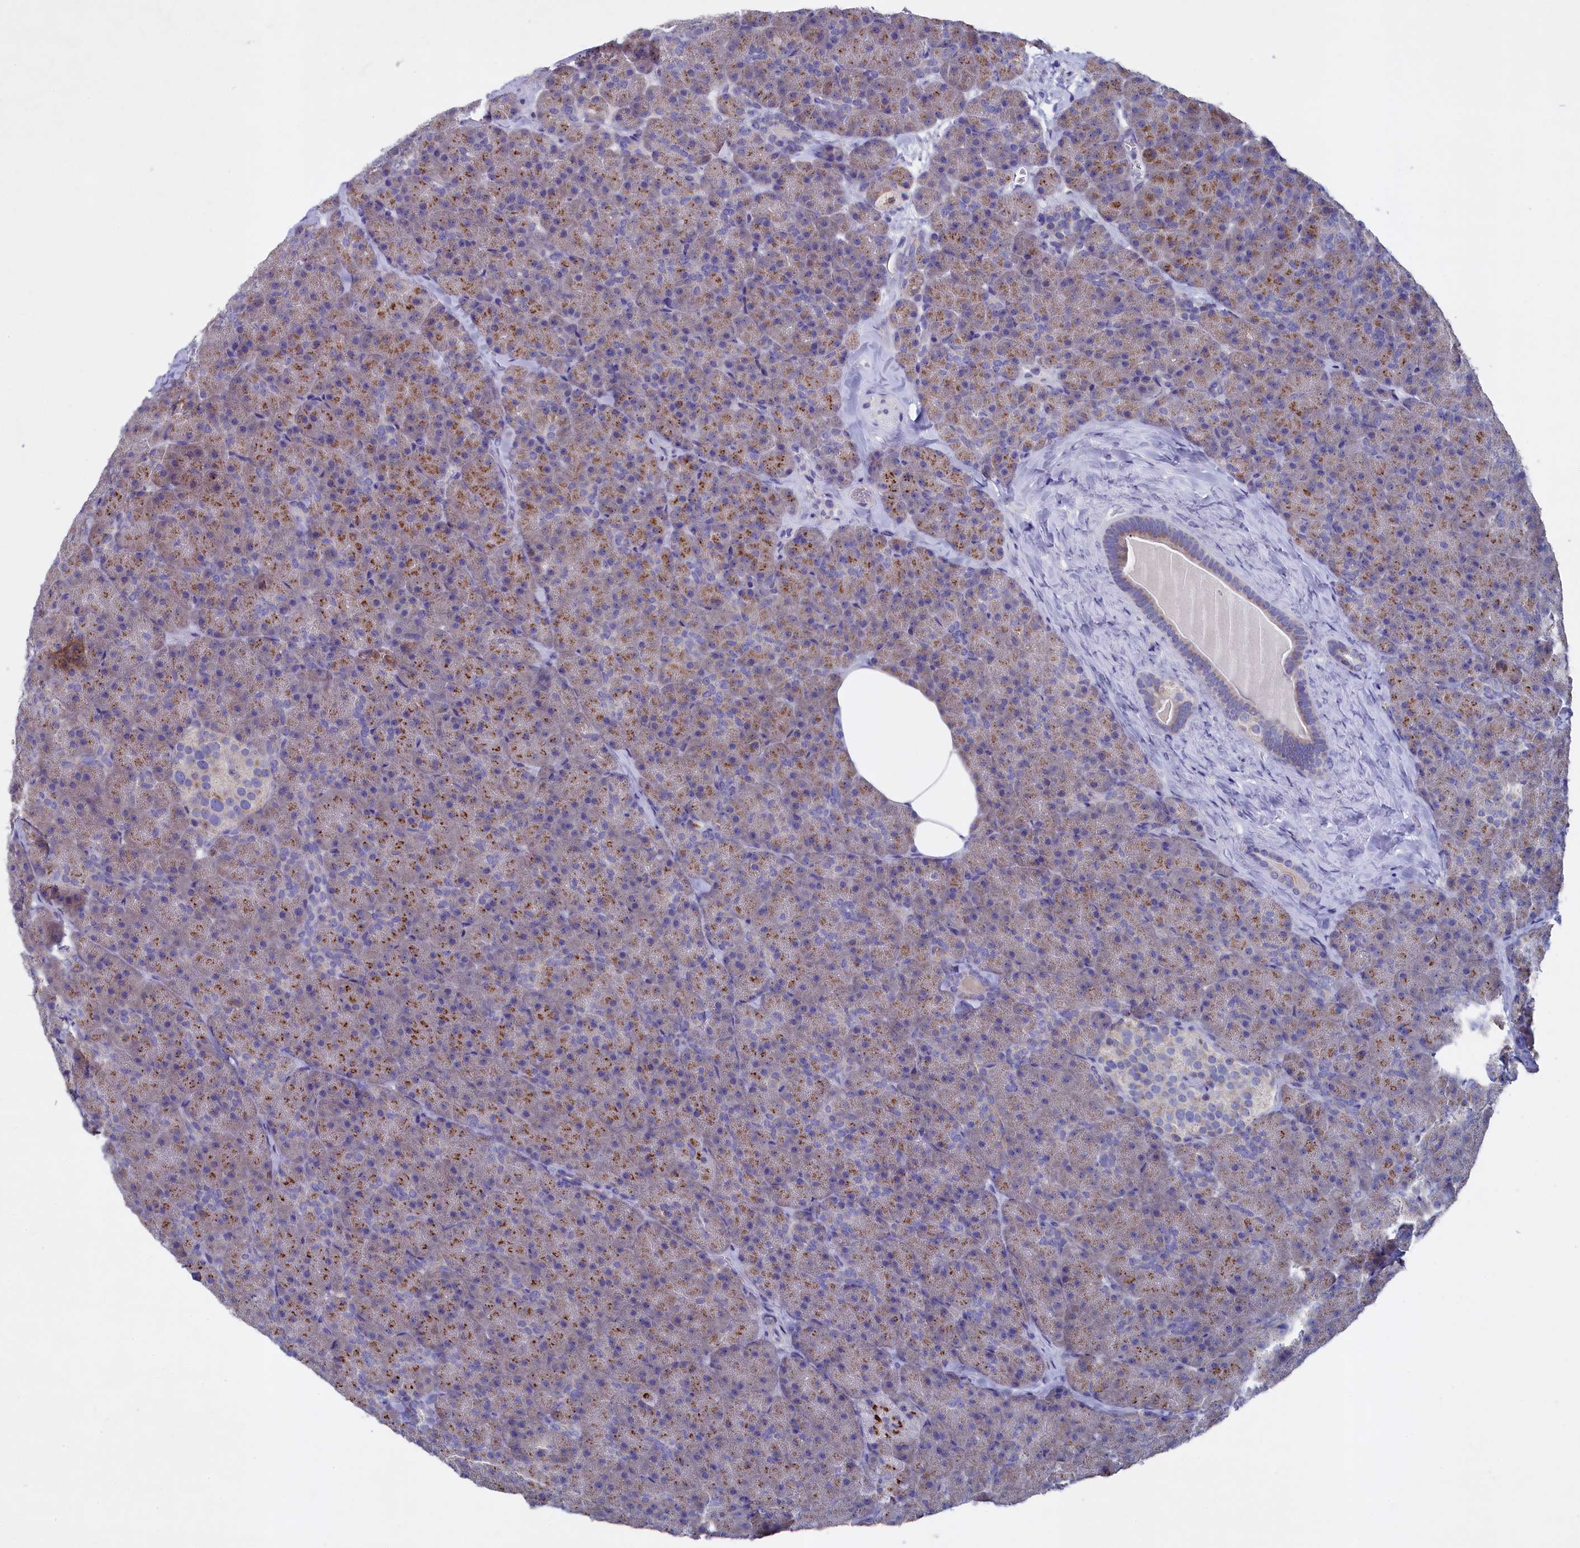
{"staining": {"intensity": "strong", "quantity": "25%-75%", "location": "cytoplasmic/membranous"}, "tissue": "pancreas", "cell_type": "Exocrine glandular cells", "image_type": "normal", "snomed": [{"axis": "morphology", "description": "Normal tissue, NOS"}, {"axis": "topography", "description": "Pancreas"}], "caption": "High-power microscopy captured an IHC photomicrograph of benign pancreas, revealing strong cytoplasmic/membranous positivity in about 25%-75% of exocrine glandular cells.", "gene": "GPR108", "patient": {"sex": "male", "age": 36}}